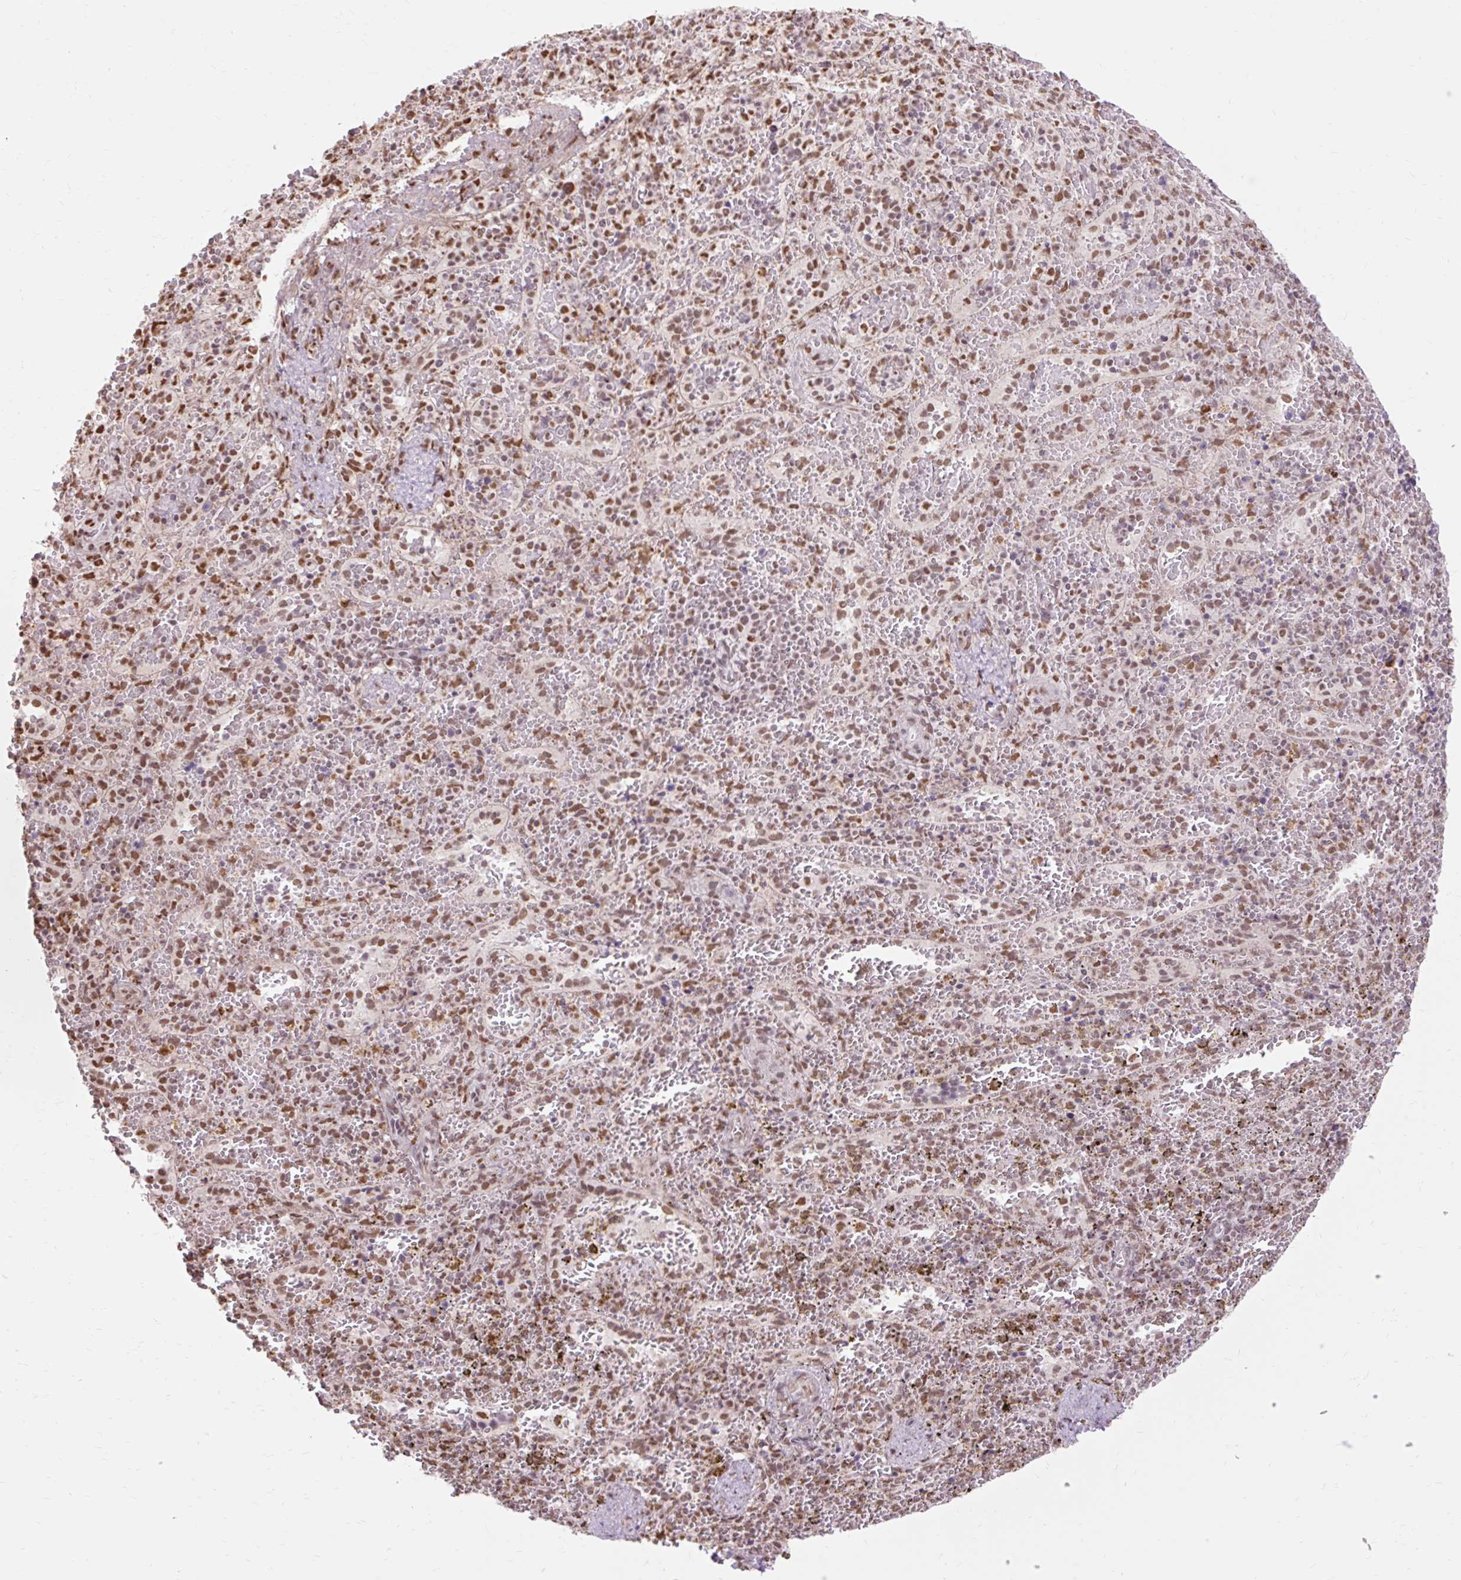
{"staining": {"intensity": "moderate", "quantity": "25%-75%", "location": "nuclear"}, "tissue": "spleen", "cell_type": "Cells in red pulp", "image_type": "normal", "snomed": [{"axis": "morphology", "description": "Normal tissue, NOS"}, {"axis": "topography", "description": "Spleen"}], "caption": "Approximately 25%-75% of cells in red pulp in unremarkable spleen display moderate nuclear protein expression as visualized by brown immunohistochemical staining.", "gene": "ENSG00000261832", "patient": {"sex": "female", "age": 50}}